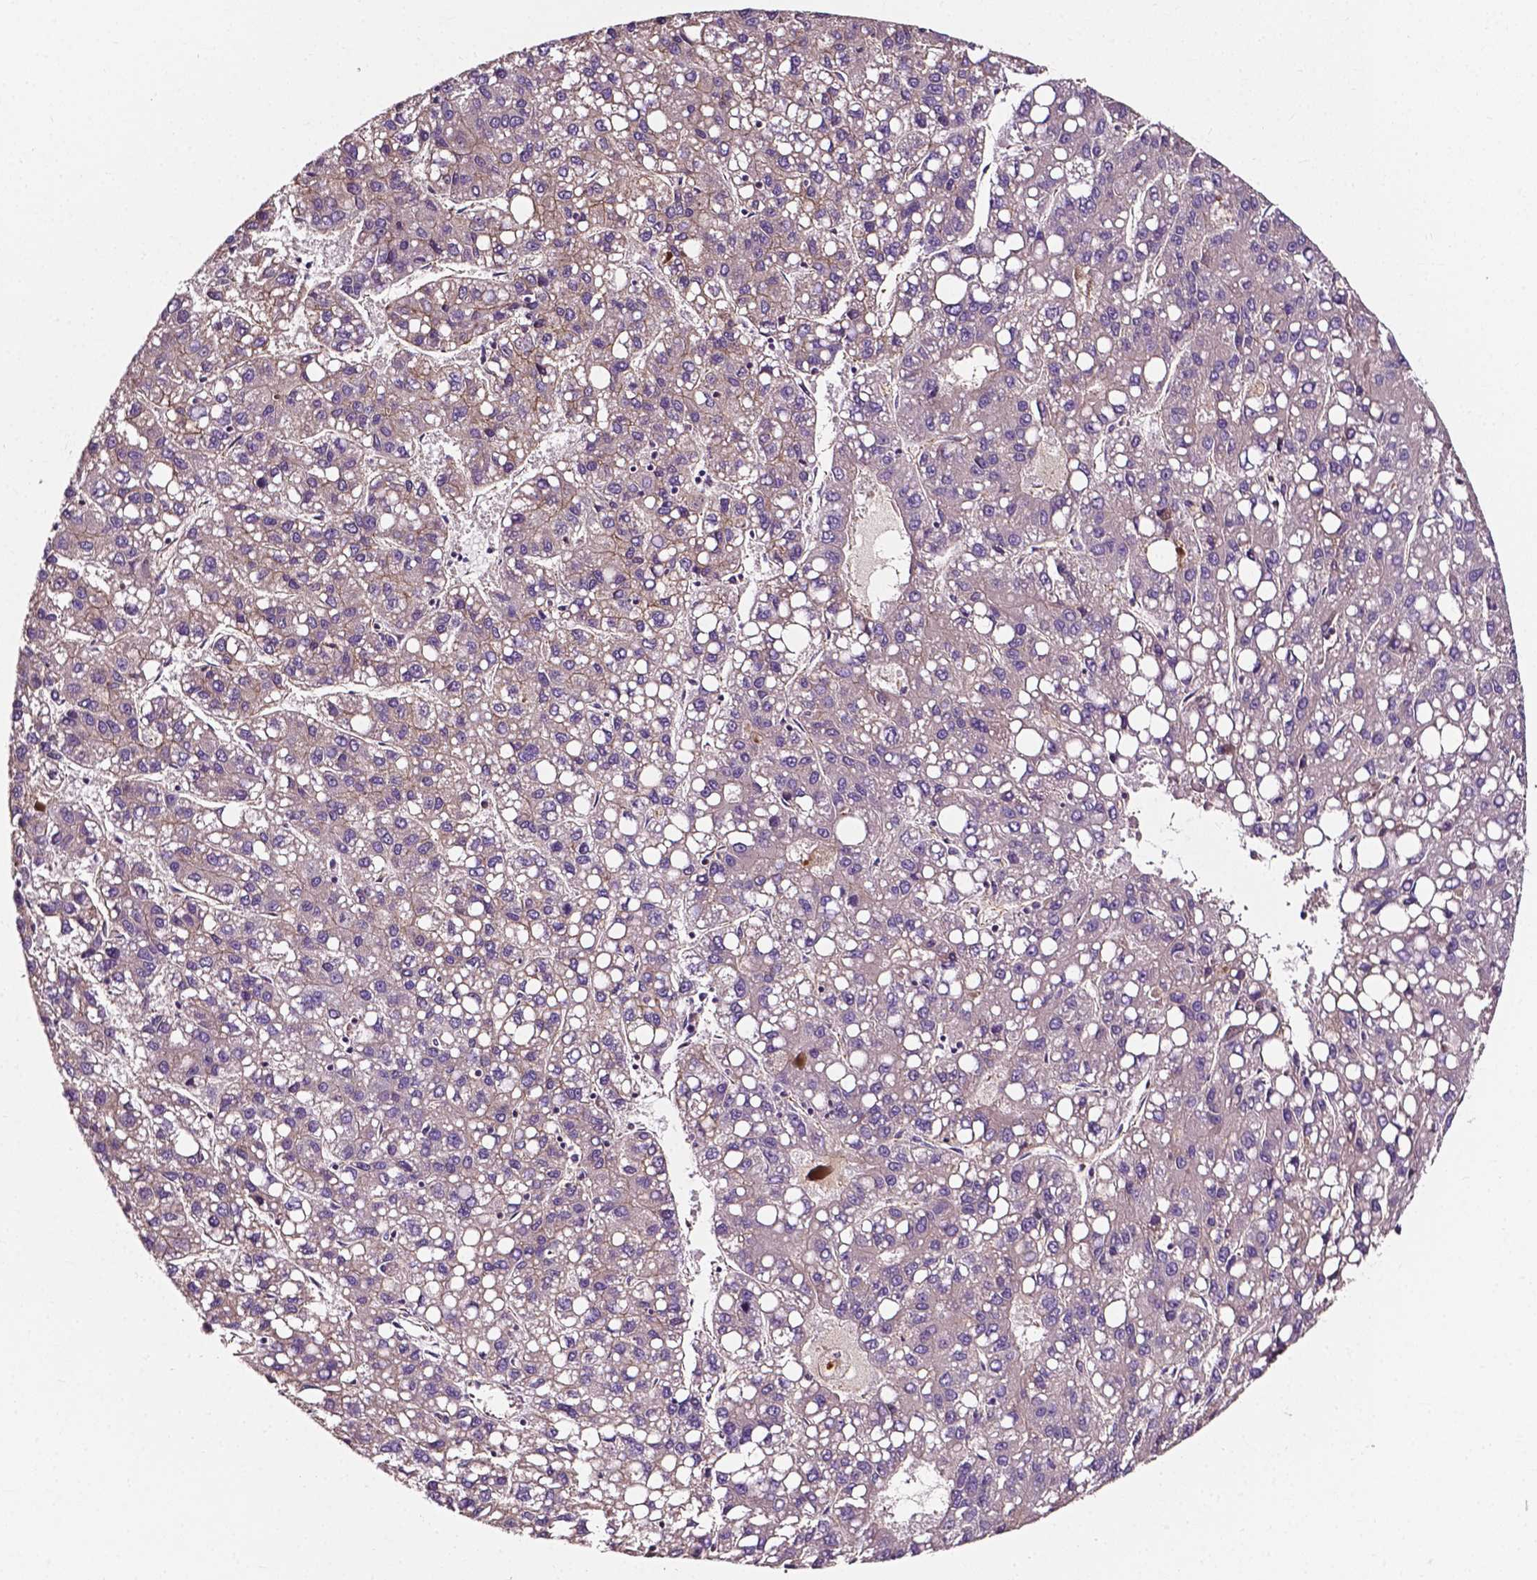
{"staining": {"intensity": "negative", "quantity": "none", "location": "none"}, "tissue": "liver cancer", "cell_type": "Tumor cells", "image_type": "cancer", "snomed": [{"axis": "morphology", "description": "Carcinoma, Hepatocellular, NOS"}, {"axis": "topography", "description": "Liver"}], "caption": "Protein analysis of liver cancer (hepatocellular carcinoma) demonstrates no significant expression in tumor cells.", "gene": "ATG16L1", "patient": {"sex": "female", "age": 82}}